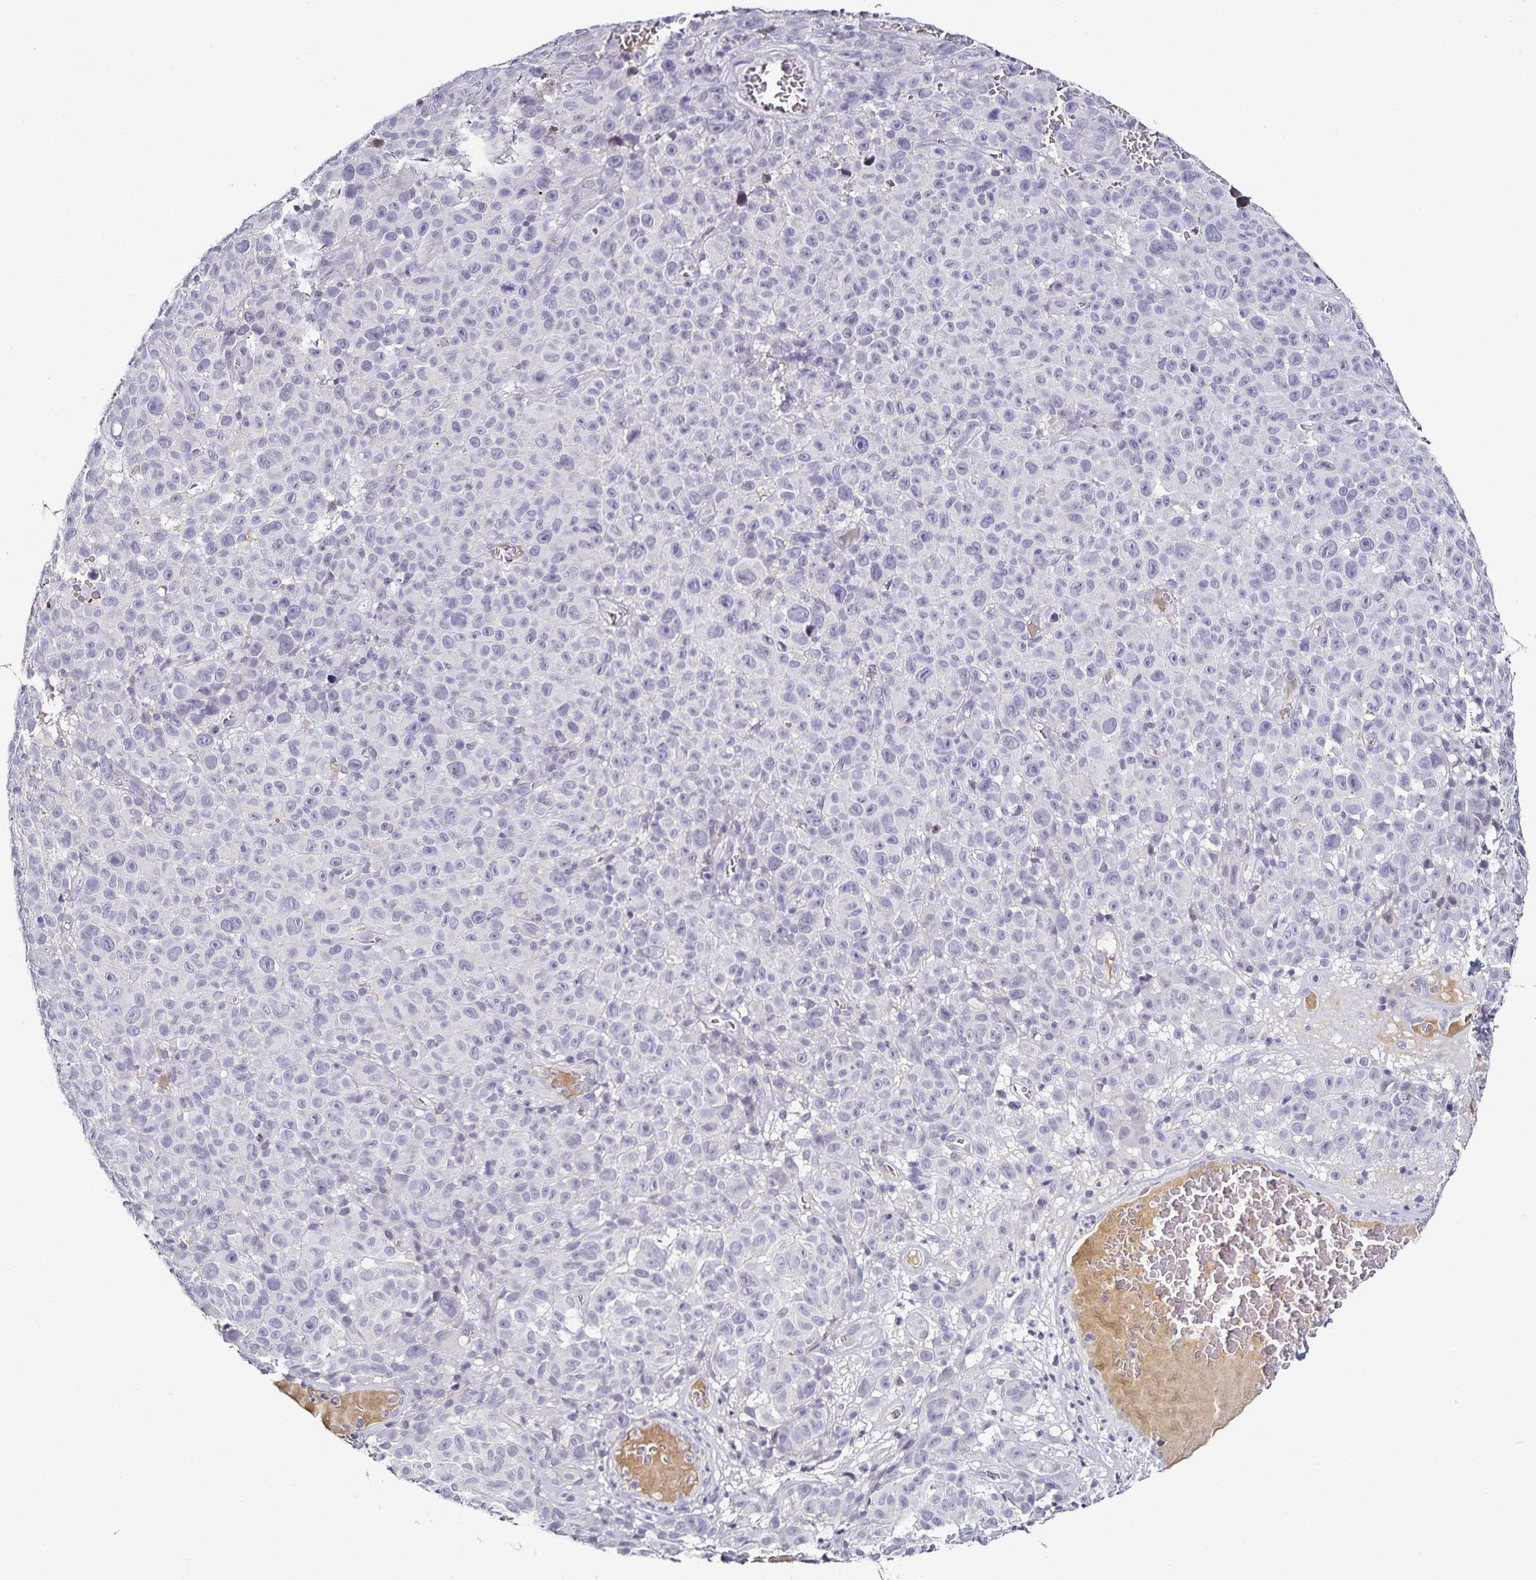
{"staining": {"intensity": "negative", "quantity": "none", "location": "none"}, "tissue": "melanoma", "cell_type": "Tumor cells", "image_type": "cancer", "snomed": [{"axis": "morphology", "description": "Malignant melanoma, NOS"}, {"axis": "topography", "description": "Skin"}], "caption": "Image shows no protein staining in tumor cells of melanoma tissue. (DAB IHC, high magnification).", "gene": "TTR", "patient": {"sex": "female", "age": 82}}